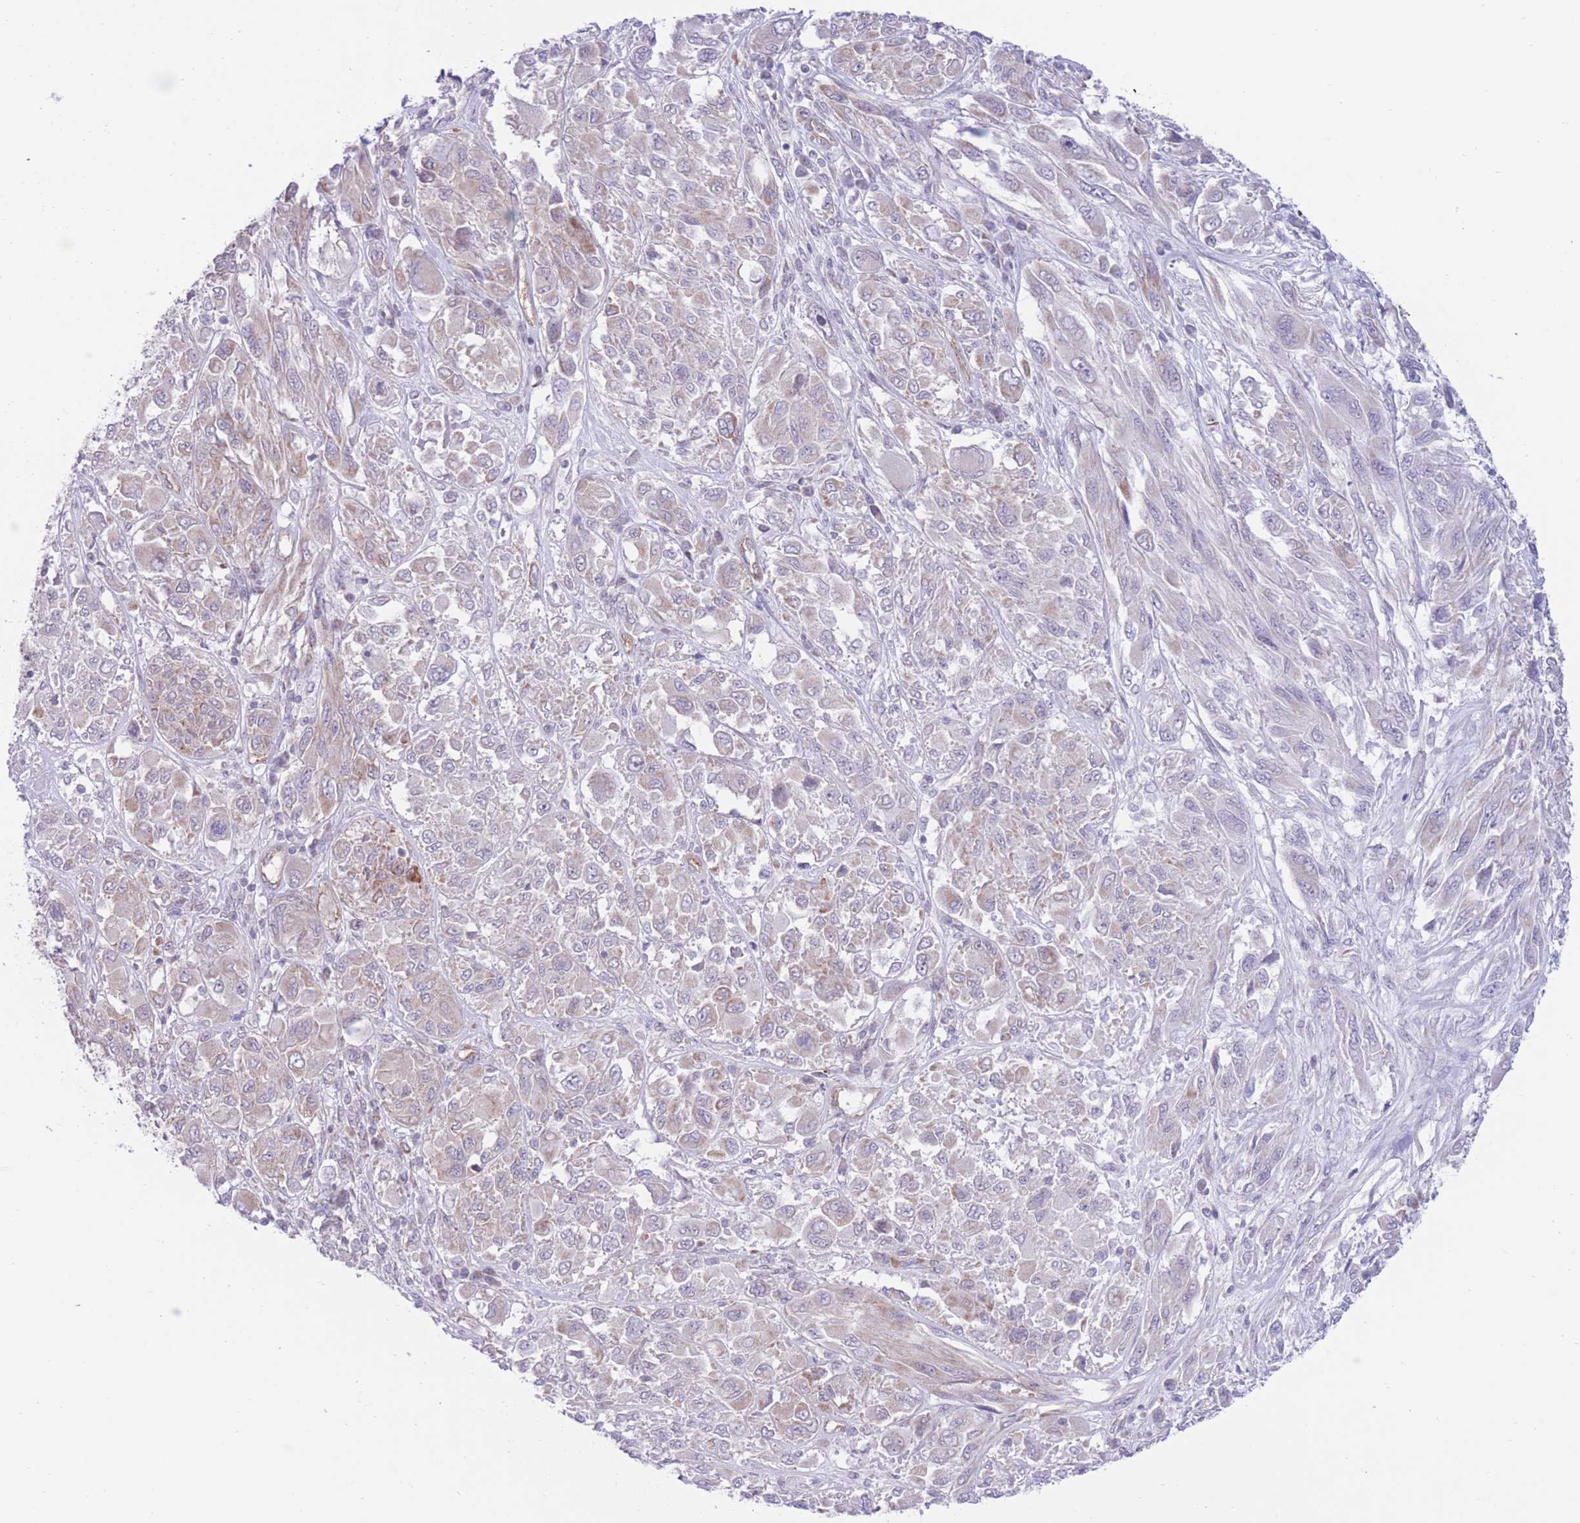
{"staining": {"intensity": "weak", "quantity": "25%-75%", "location": "cytoplasmic/membranous"}, "tissue": "melanoma", "cell_type": "Tumor cells", "image_type": "cancer", "snomed": [{"axis": "morphology", "description": "Malignant melanoma, NOS"}, {"axis": "topography", "description": "Skin"}], "caption": "DAB immunohistochemical staining of human malignant melanoma demonstrates weak cytoplasmic/membranous protein positivity in about 25%-75% of tumor cells.", "gene": "MRPS31", "patient": {"sex": "female", "age": 91}}